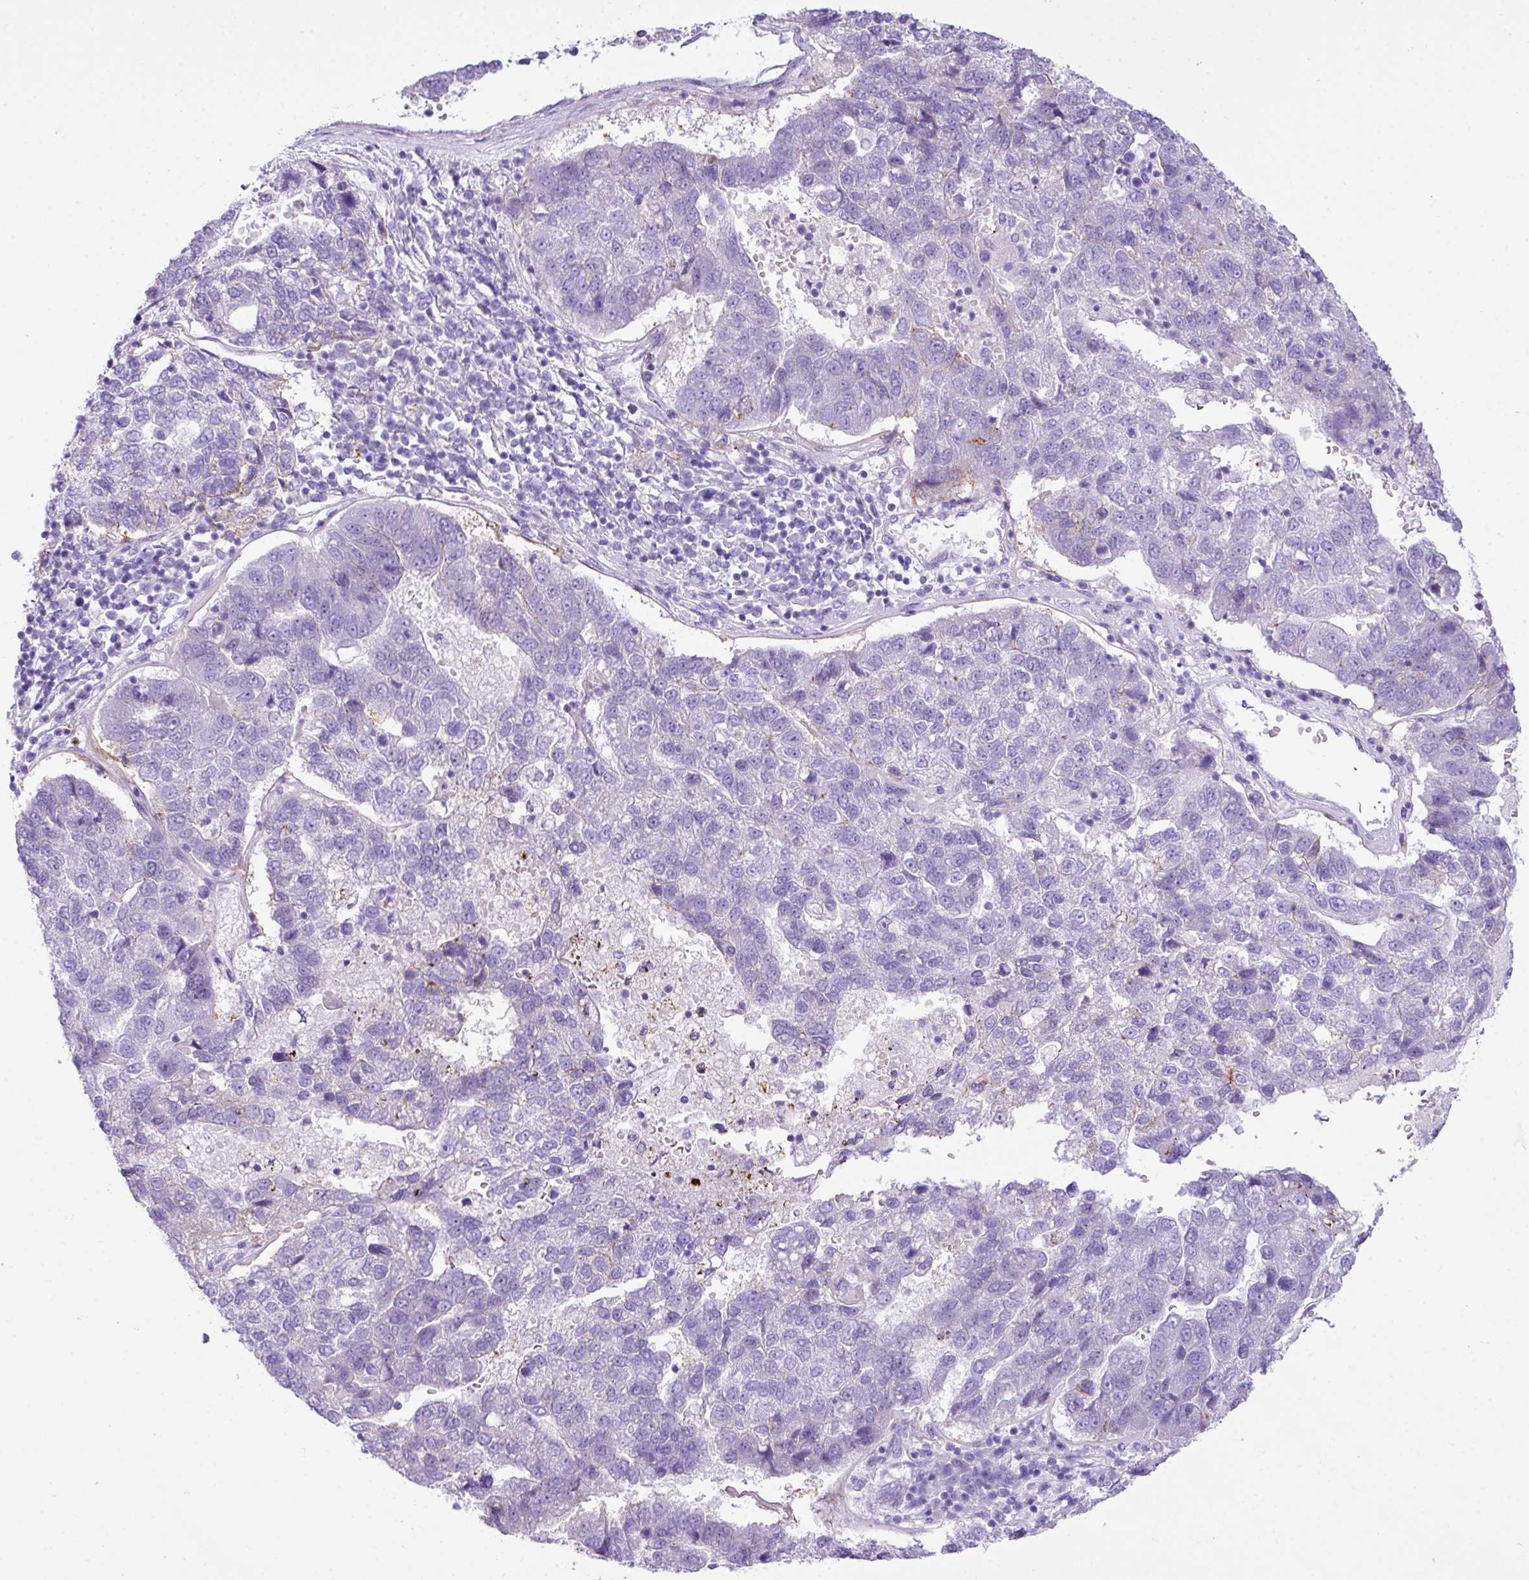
{"staining": {"intensity": "negative", "quantity": "none", "location": "none"}, "tissue": "pancreatic cancer", "cell_type": "Tumor cells", "image_type": "cancer", "snomed": [{"axis": "morphology", "description": "Adenocarcinoma, NOS"}, {"axis": "topography", "description": "Pancreas"}], "caption": "A histopathology image of pancreatic cancer stained for a protein exhibits no brown staining in tumor cells. The staining is performed using DAB brown chromogen with nuclei counter-stained in using hematoxylin.", "gene": "RCAN2", "patient": {"sex": "female", "age": 61}}